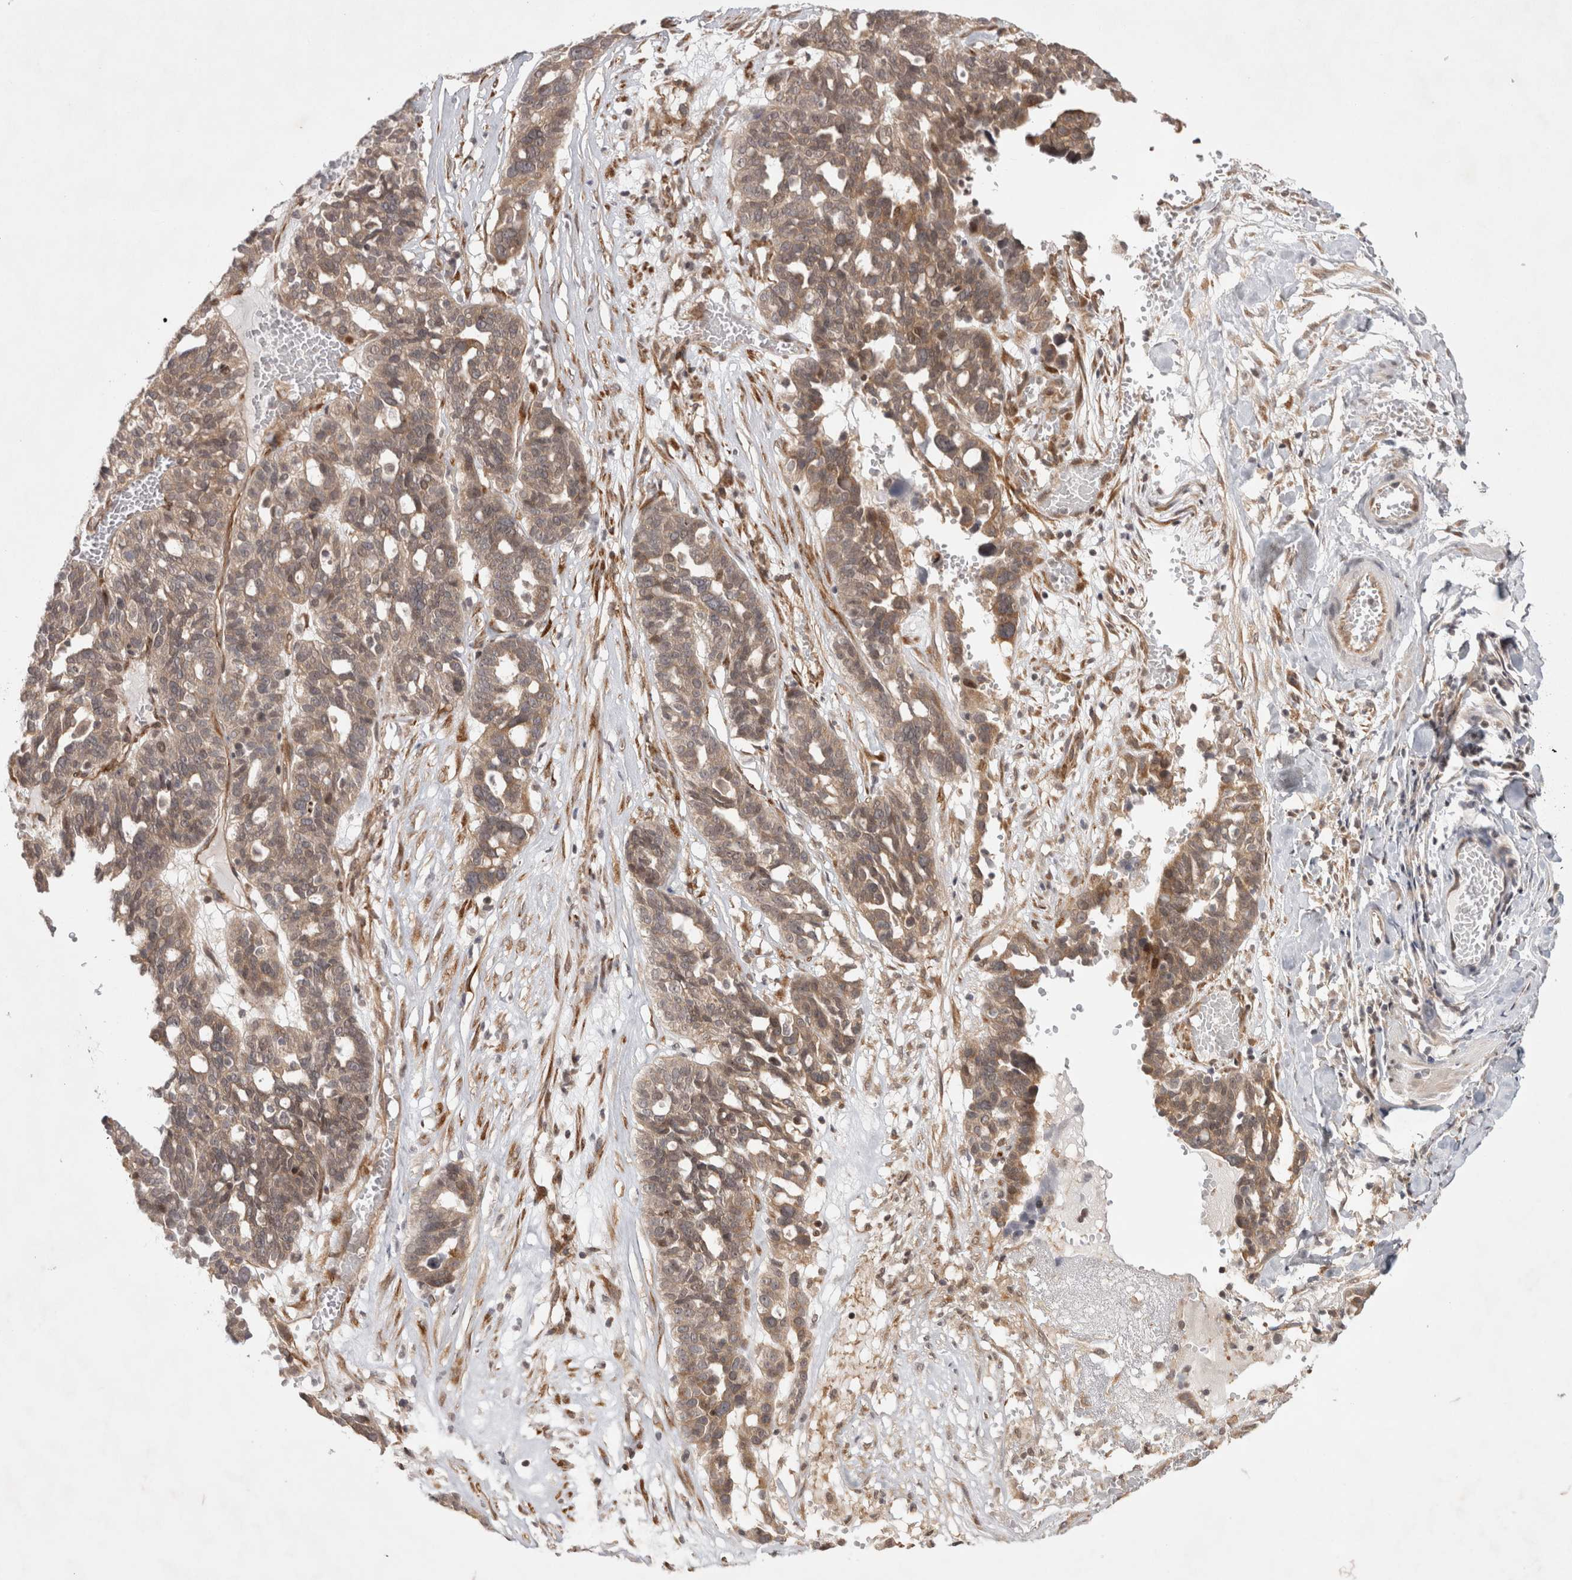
{"staining": {"intensity": "moderate", "quantity": ">75%", "location": "cytoplasmic/membranous"}, "tissue": "ovarian cancer", "cell_type": "Tumor cells", "image_type": "cancer", "snomed": [{"axis": "morphology", "description": "Cystadenocarcinoma, serous, NOS"}, {"axis": "topography", "description": "Ovary"}], "caption": "Immunohistochemistry (IHC) photomicrograph of neoplastic tissue: ovarian serous cystadenocarcinoma stained using IHC demonstrates medium levels of moderate protein expression localized specifically in the cytoplasmic/membranous of tumor cells, appearing as a cytoplasmic/membranous brown color.", "gene": "ZNF318", "patient": {"sex": "female", "age": 59}}